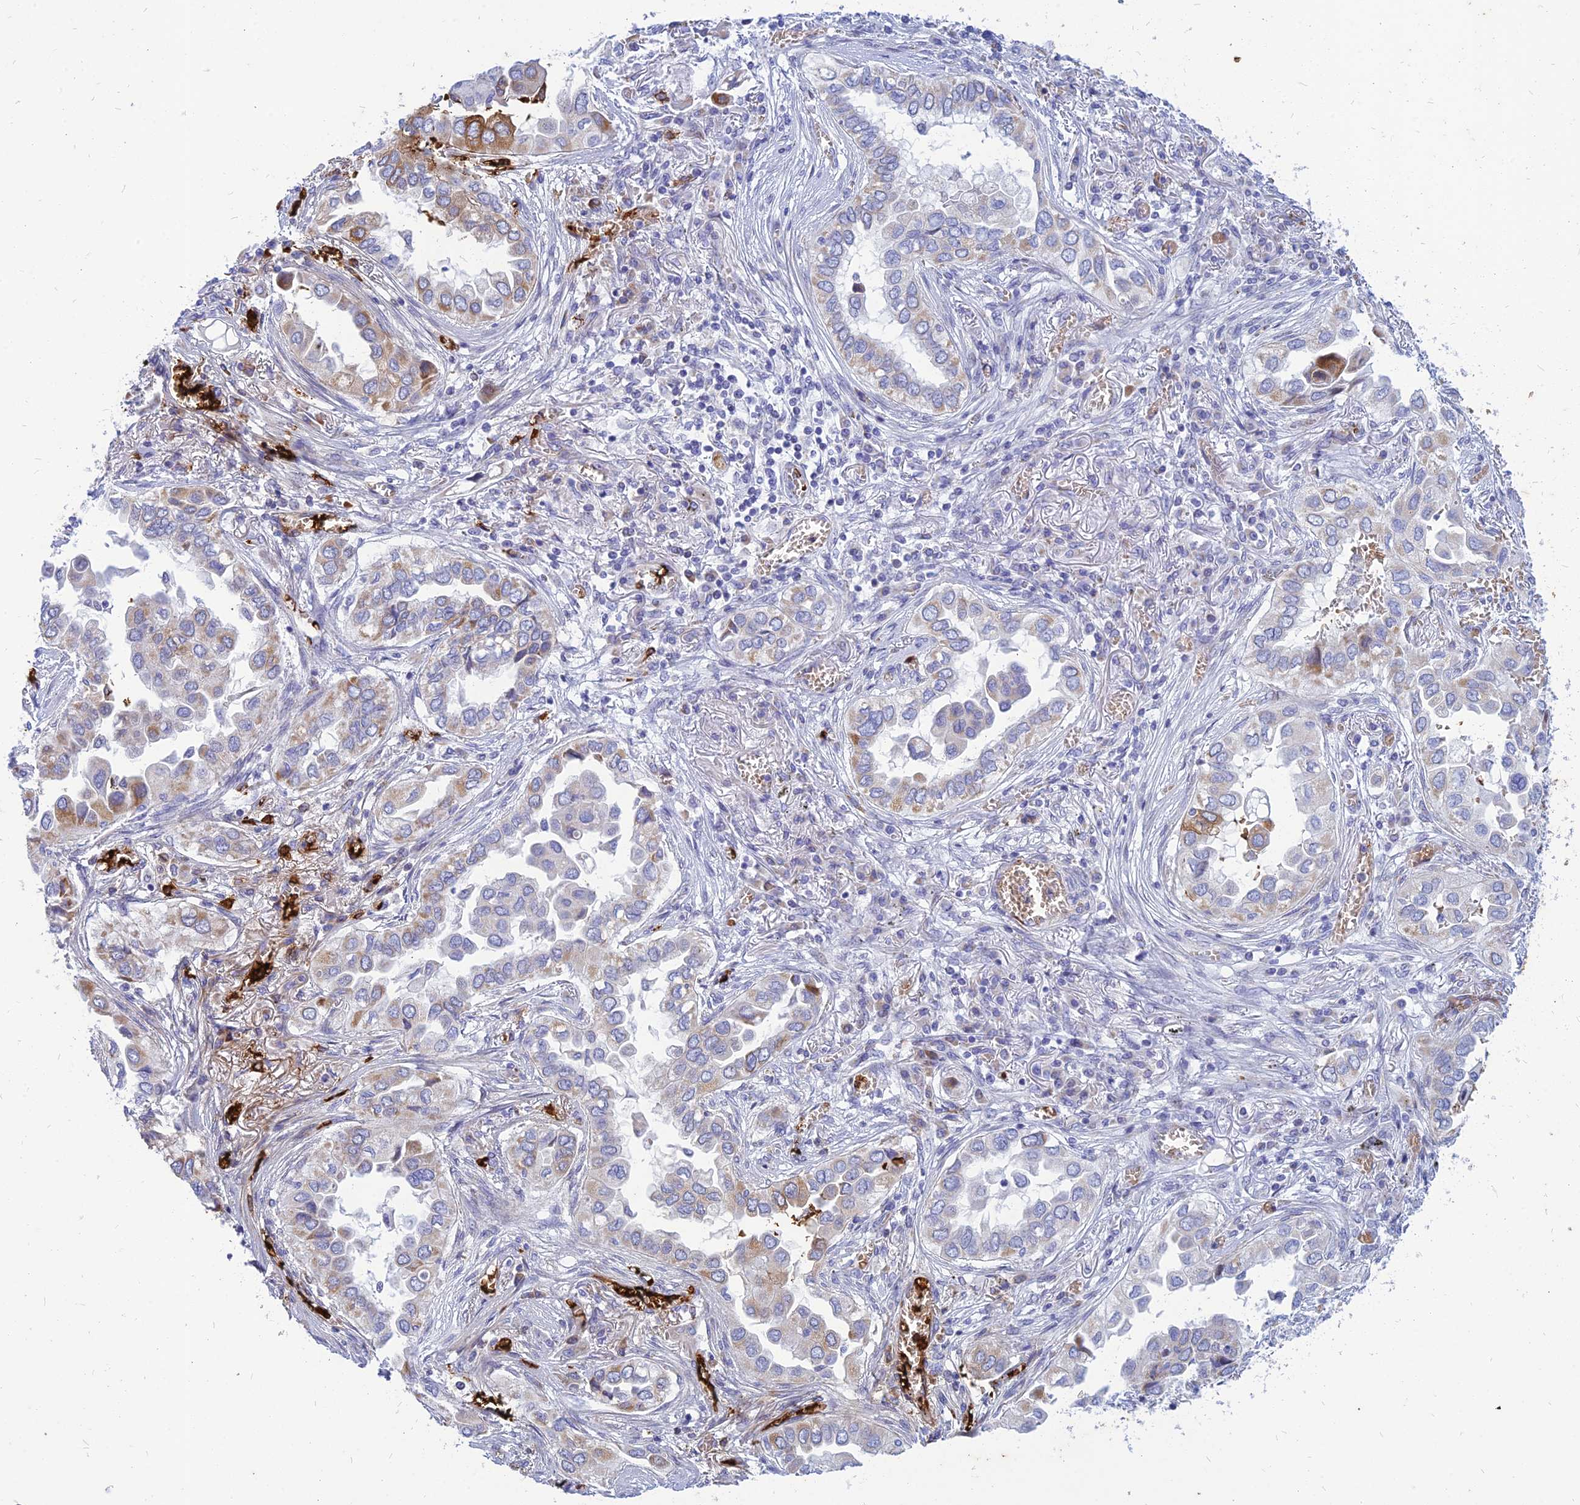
{"staining": {"intensity": "strong", "quantity": "<25%", "location": "cytoplasmic/membranous"}, "tissue": "lung cancer", "cell_type": "Tumor cells", "image_type": "cancer", "snomed": [{"axis": "morphology", "description": "Adenocarcinoma, NOS"}, {"axis": "topography", "description": "Lung"}], "caption": "High-magnification brightfield microscopy of lung cancer stained with DAB (3,3'-diaminobenzidine) (brown) and counterstained with hematoxylin (blue). tumor cells exhibit strong cytoplasmic/membranous staining is seen in about<25% of cells. (brown staining indicates protein expression, while blue staining denotes nuclei).", "gene": "HHAT", "patient": {"sex": "female", "age": 76}}